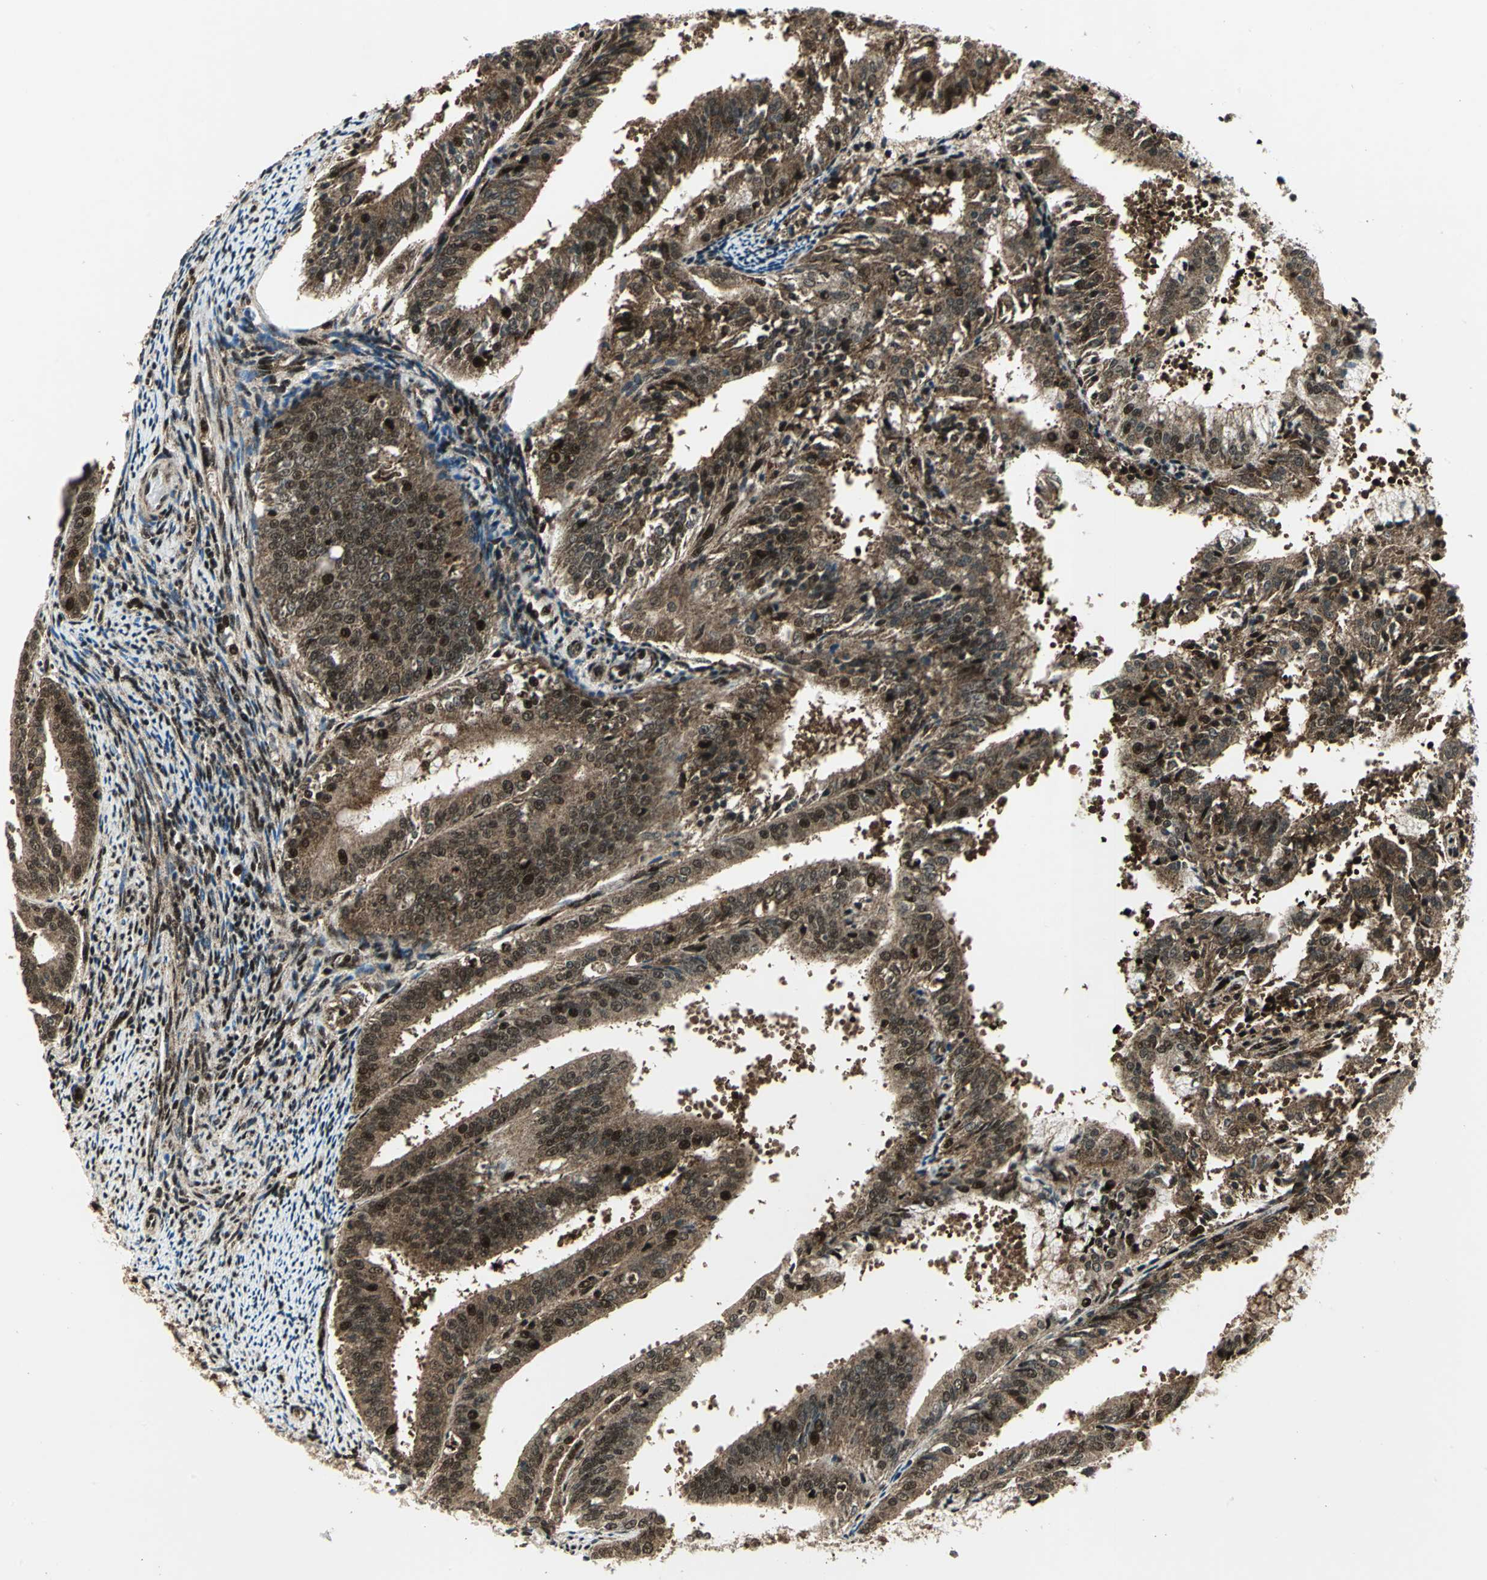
{"staining": {"intensity": "strong", "quantity": ">75%", "location": "cytoplasmic/membranous,nuclear"}, "tissue": "endometrial cancer", "cell_type": "Tumor cells", "image_type": "cancer", "snomed": [{"axis": "morphology", "description": "Adenocarcinoma, NOS"}, {"axis": "topography", "description": "Endometrium"}], "caption": "High-magnification brightfield microscopy of endometrial cancer (adenocarcinoma) stained with DAB (brown) and counterstained with hematoxylin (blue). tumor cells exhibit strong cytoplasmic/membranous and nuclear expression is seen in about>75% of cells.", "gene": "COPS5", "patient": {"sex": "female", "age": 63}}